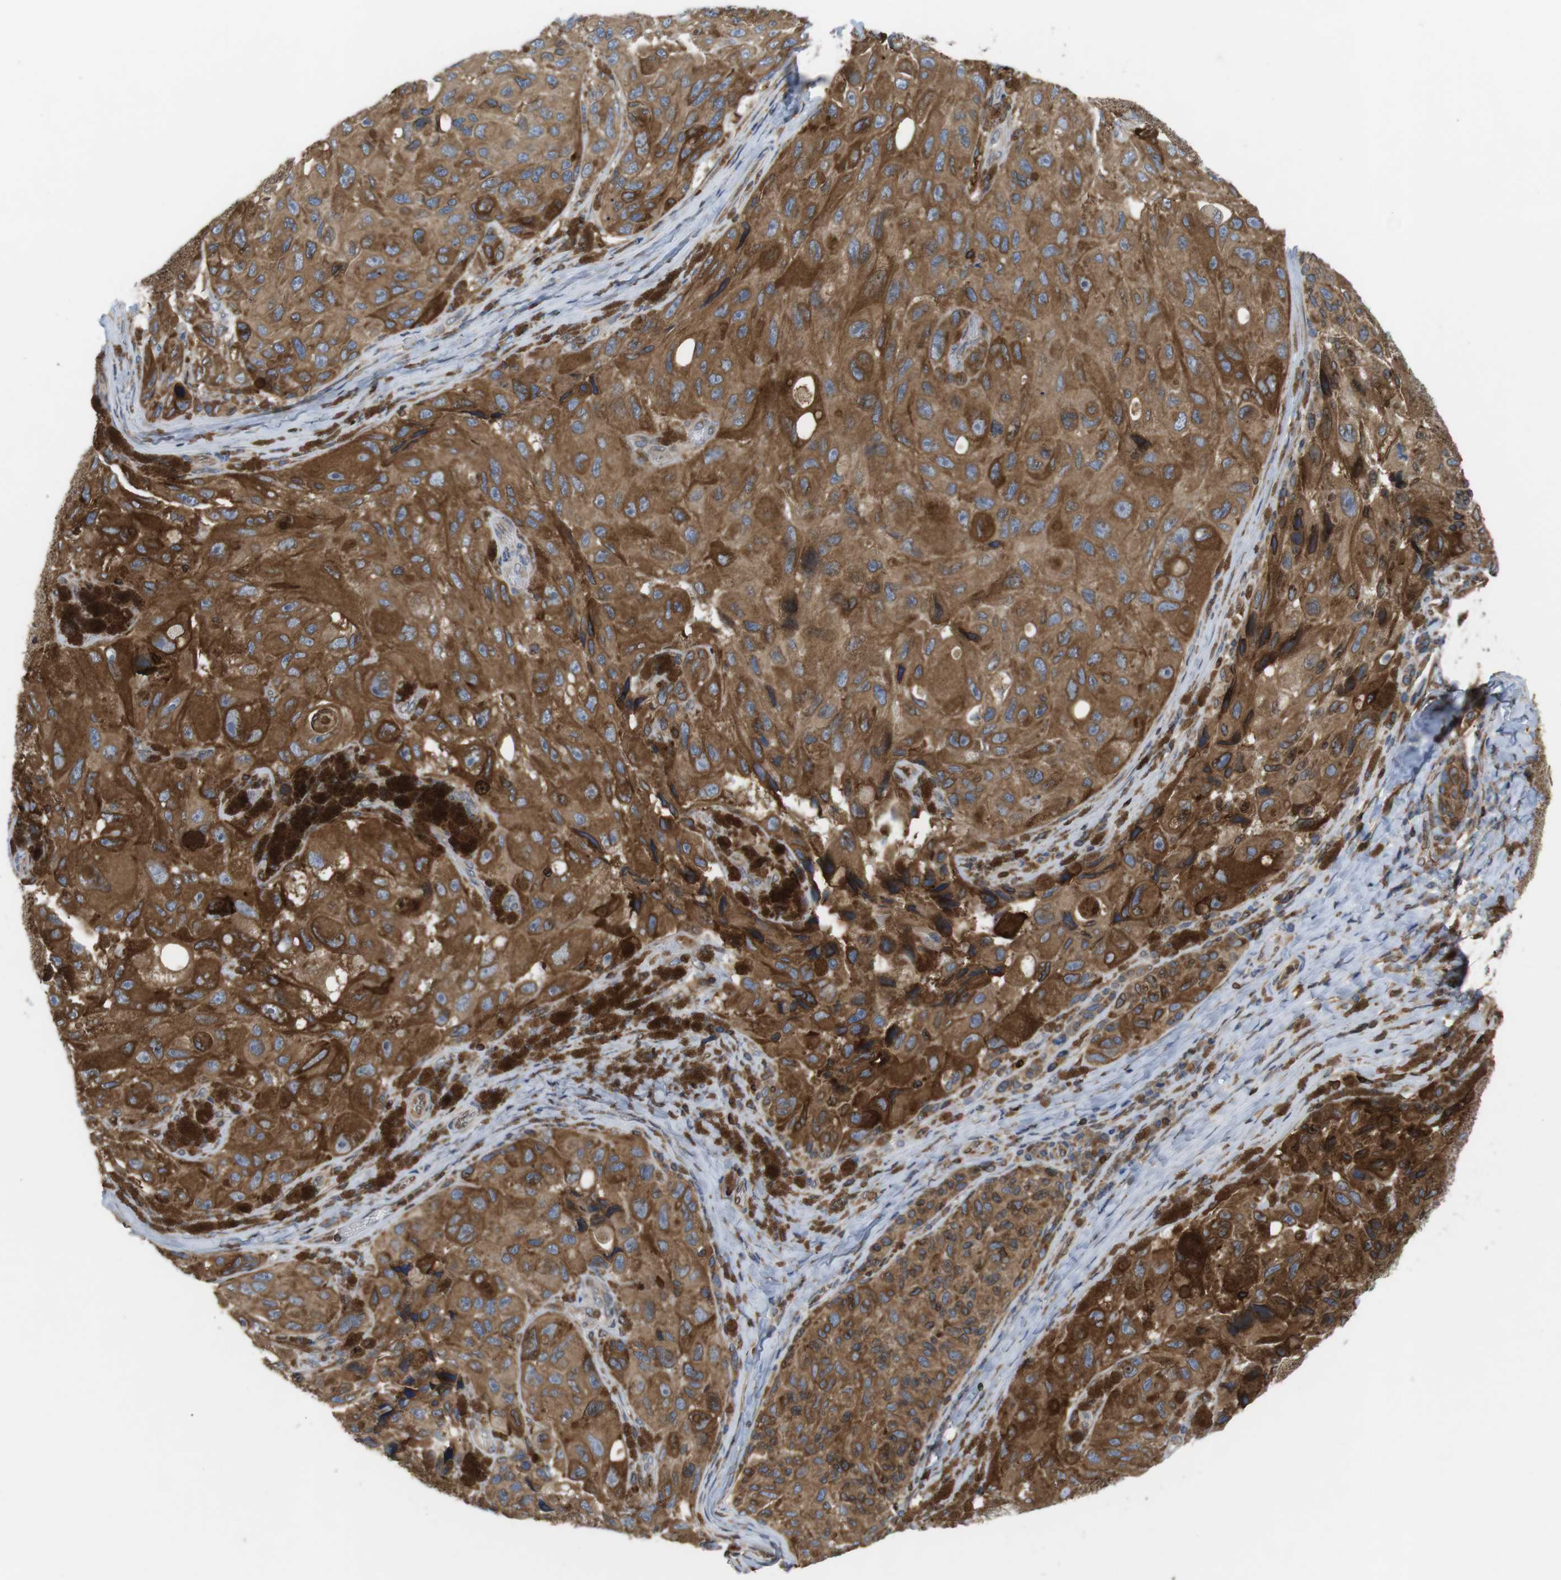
{"staining": {"intensity": "moderate", "quantity": ">75%", "location": "cytoplasmic/membranous"}, "tissue": "melanoma", "cell_type": "Tumor cells", "image_type": "cancer", "snomed": [{"axis": "morphology", "description": "Malignant melanoma, NOS"}, {"axis": "topography", "description": "Skin"}], "caption": "Protein expression analysis of malignant melanoma demonstrates moderate cytoplasmic/membranous staining in approximately >75% of tumor cells.", "gene": "ARL6IP5", "patient": {"sex": "female", "age": 73}}